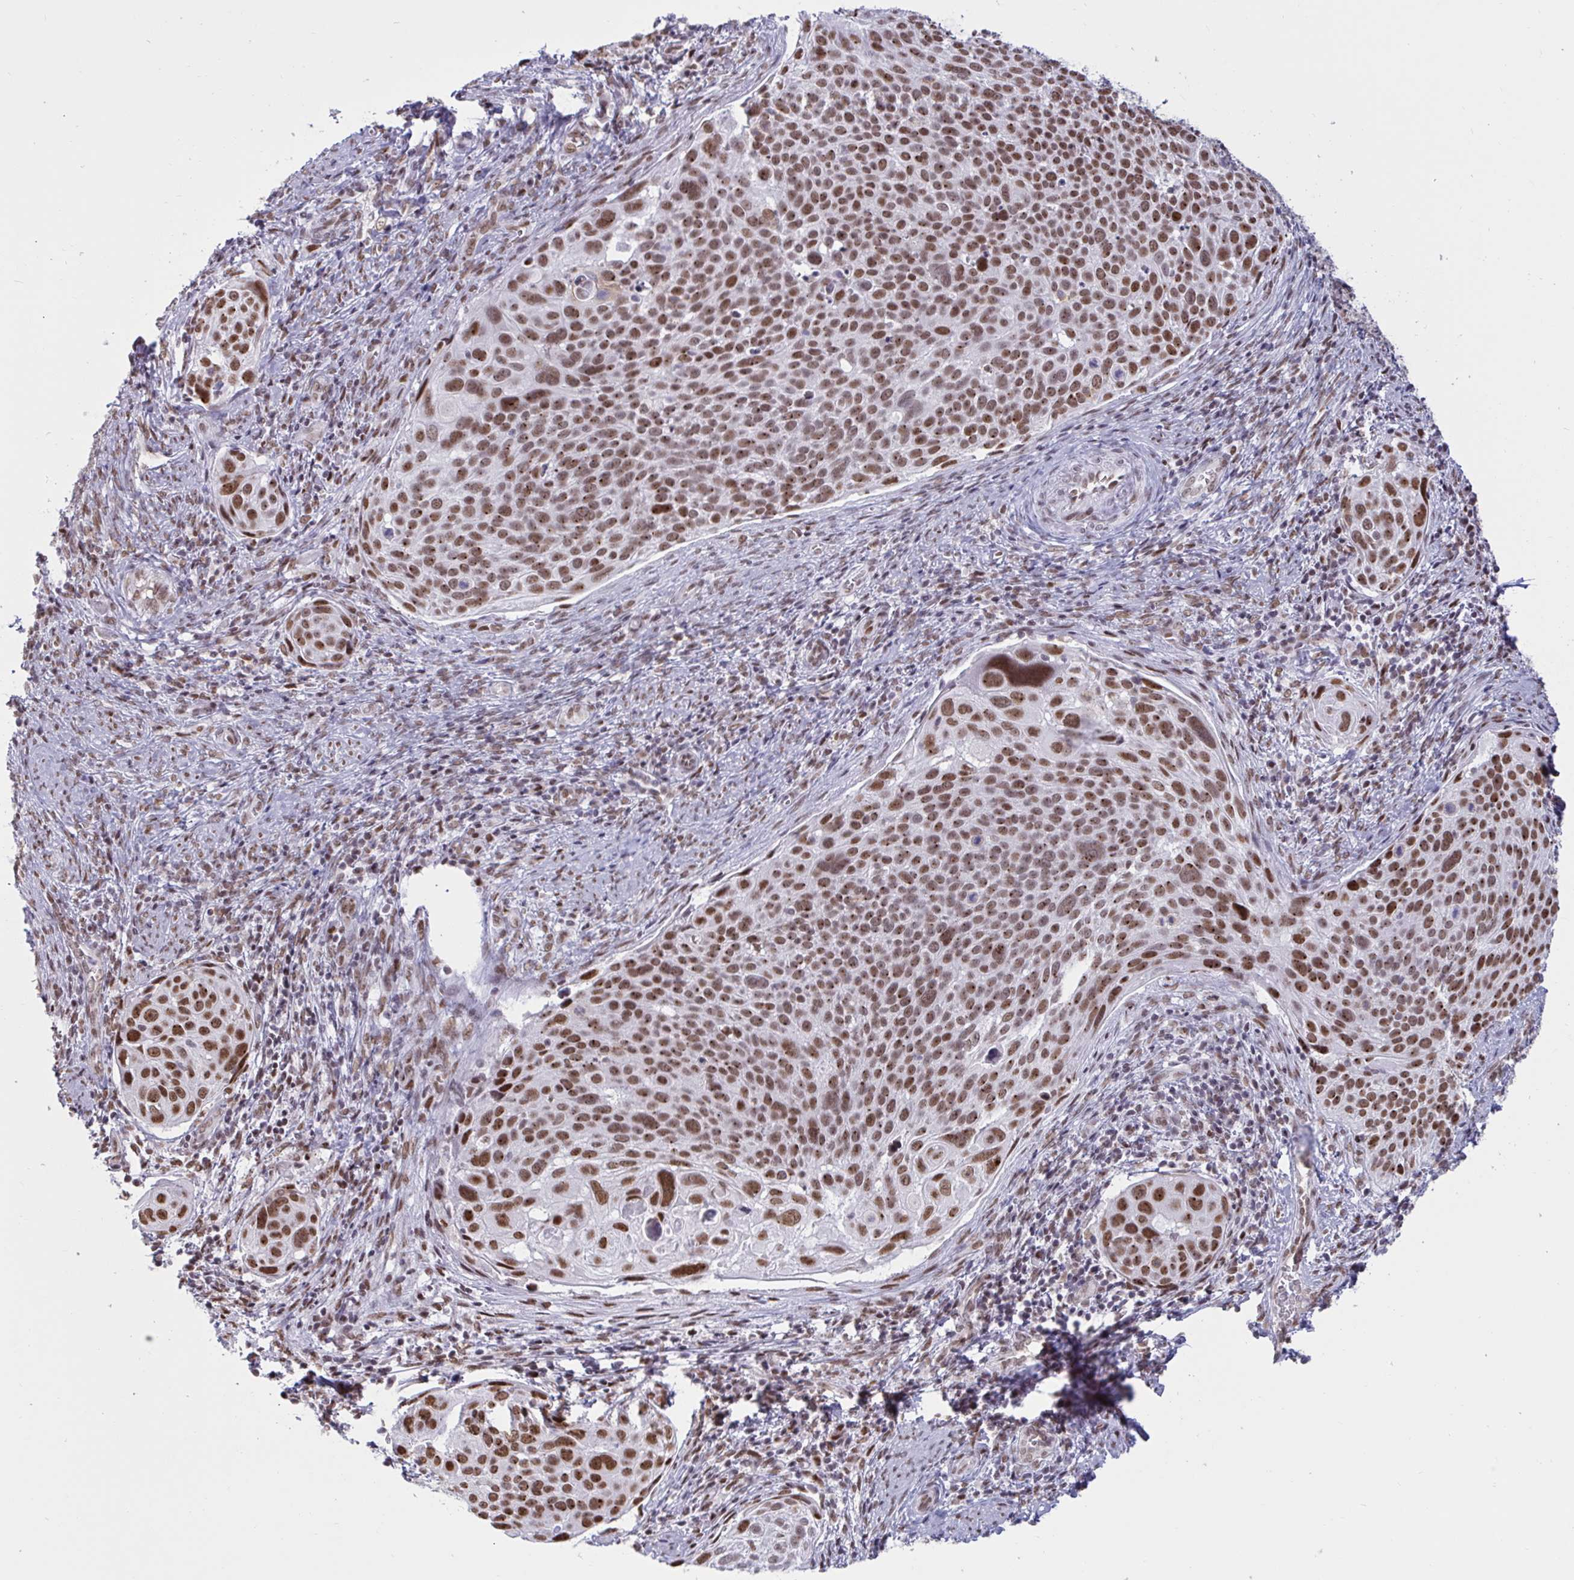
{"staining": {"intensity": "strong", "quantity": ">75%", "location": "nuclear"}, "tissue": "cervical cancer", "cell_type": "Tumor cells", "image_type": "cancer", "snomed": [{"axis": "morphology", "description": "Squamous cell carcinoma, NOS"}, {"axis": "topography", "description": "Cervix"}], "caption": "Squamous cell carcinoma (cervical) tissue reveals strong nuclear expression in about >75% of tumor cells", "gene": "CBFA2T2", "patient": {"sex": "female", "age": 39}}